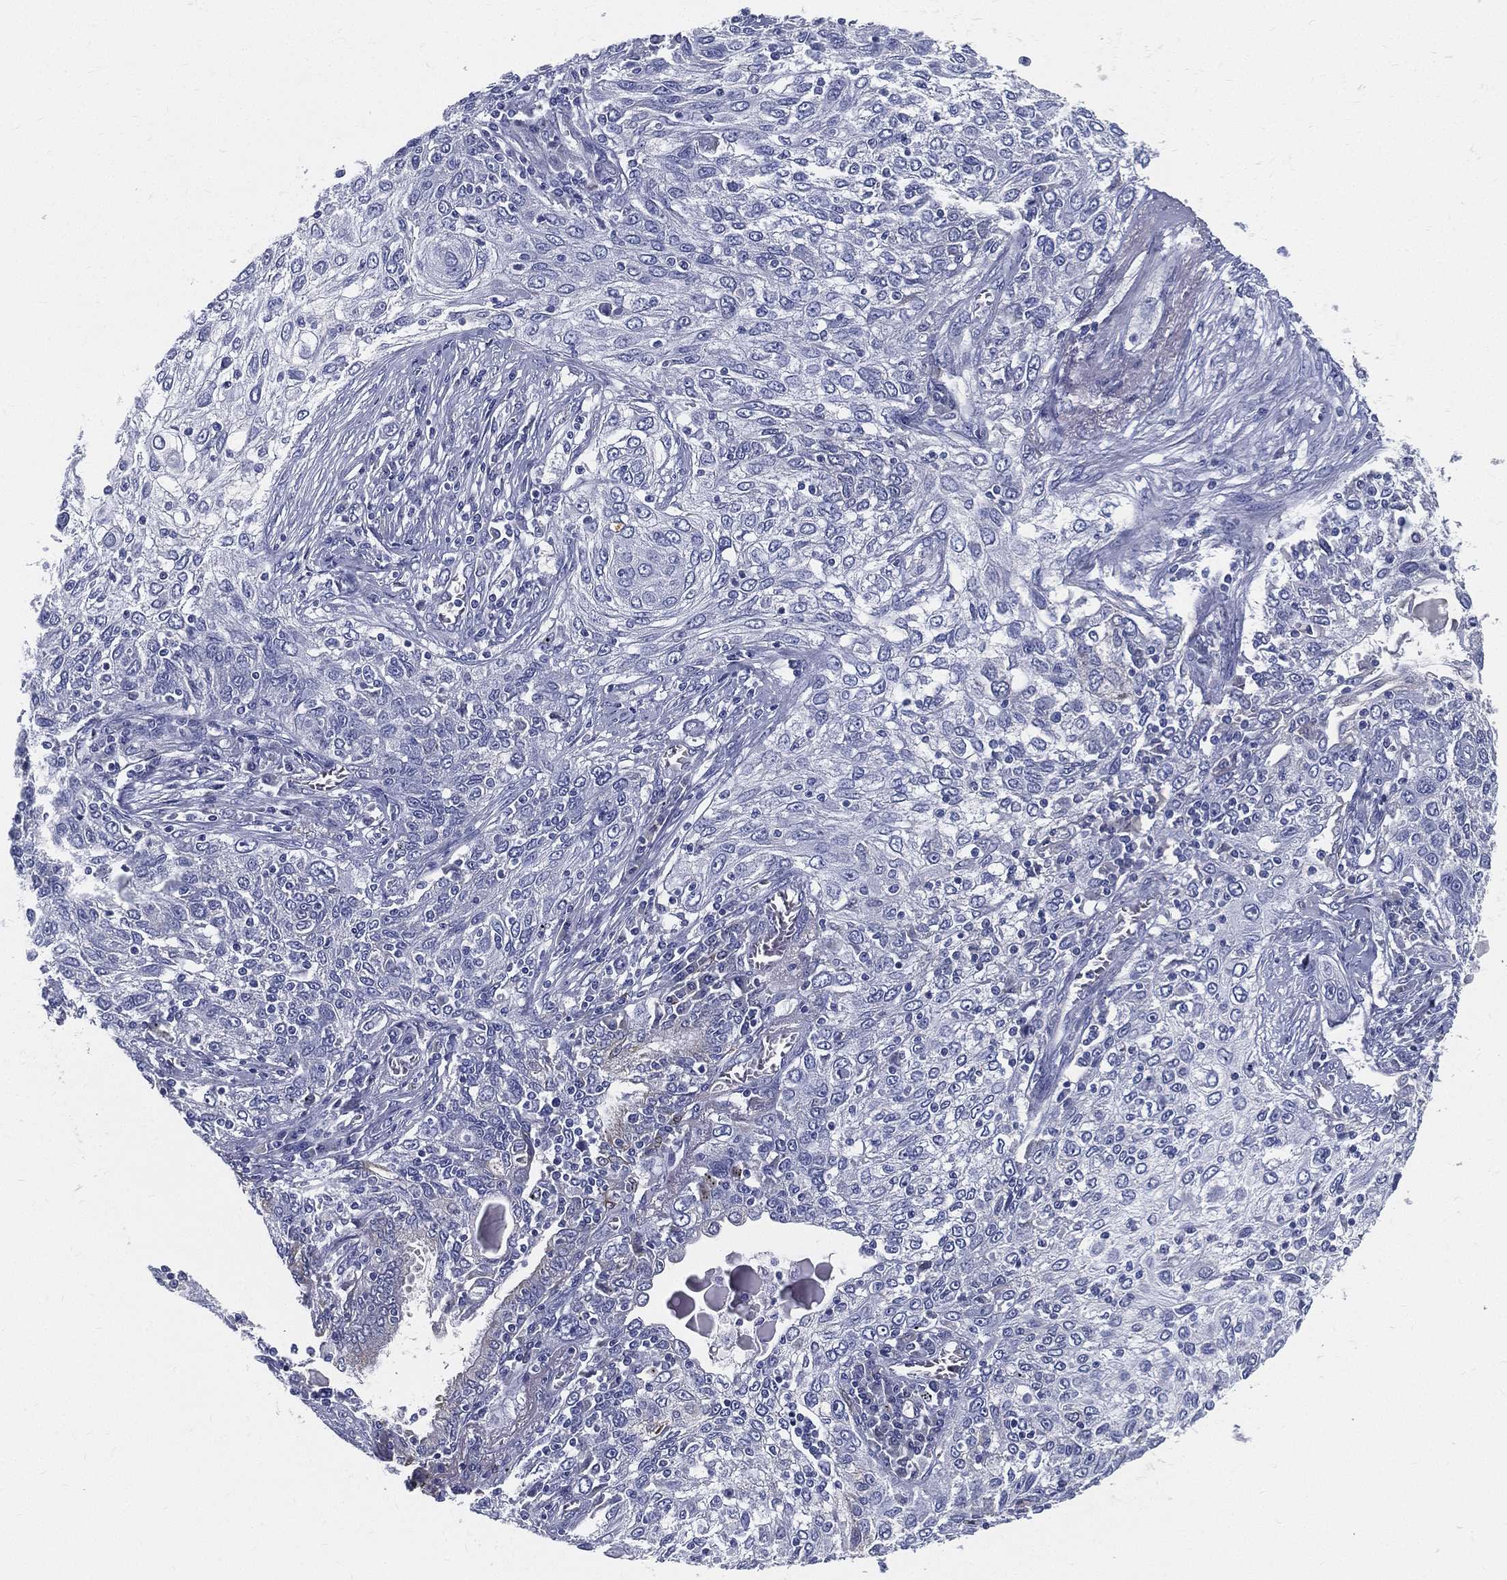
{"staining": {"intensity": "negative", "quantity": "none", "location": "none"}, "tissue": "lung cancer", "cell_type": "Tumor cells", "image_type": "cancer", "snomed": [{"axis": "morphology", "description": "Squamous cell carcinoma, NOS"}, {"axis": "topography", "description": "Lung"}], "caption": "Immunohistochemistry (IHC) micrograph of human lung cancer (squamous cell carcinoma) stained for a protein (brown), which displays no positivity in tumor cells.", "gene": "STS", "patient": {"sex": "female", "age": 69}}